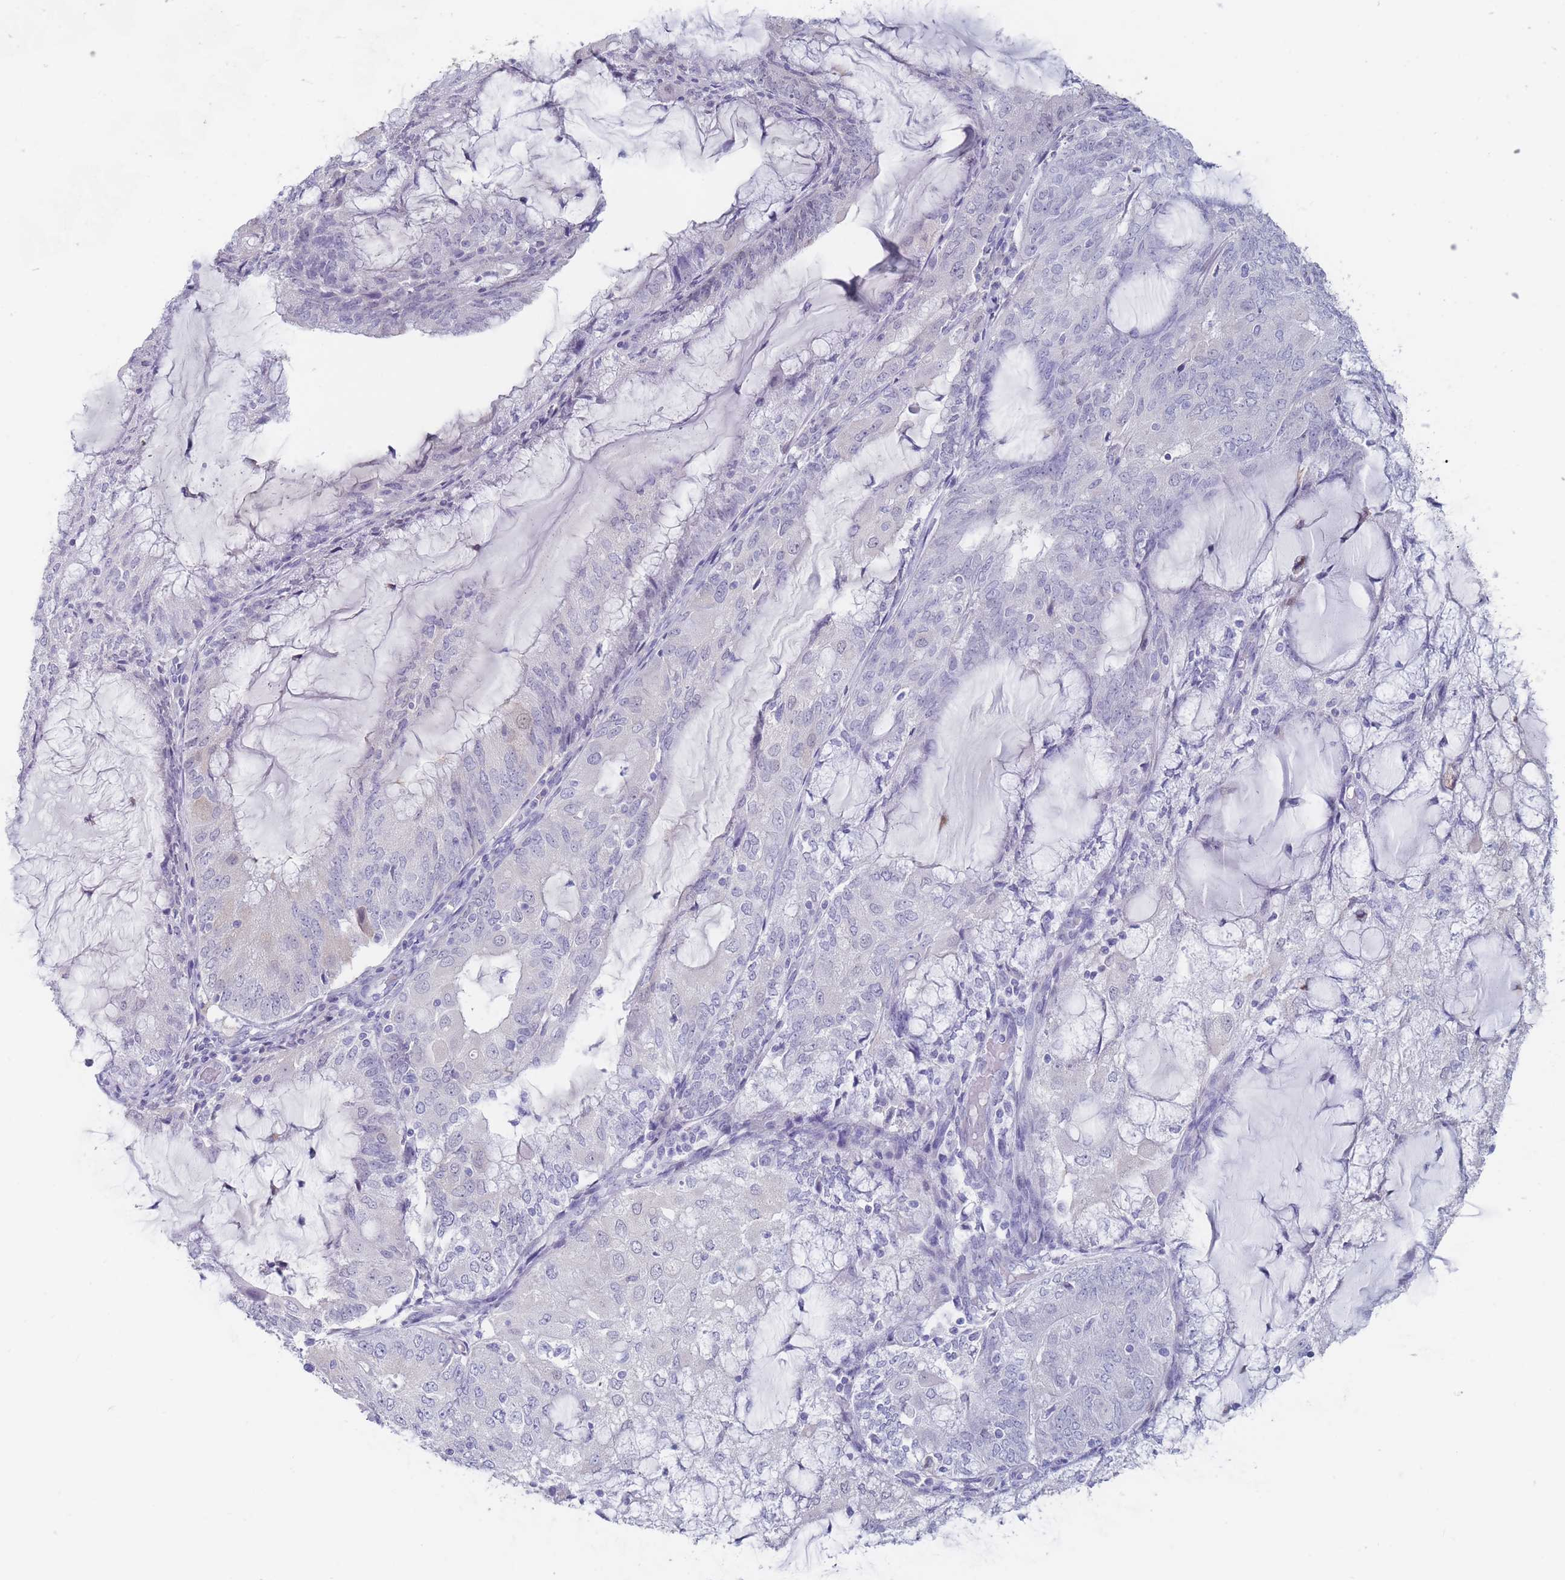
{"staining": {"intensity": "negative", "quantity": "none", "location": "none"}, "tissue": "endometrial cancer", "cell_type": "Tumor cells", "image_type": "cancer", "snomed": [{"axis": "morphology", "description": "Adenocarcinoma, NOS"}, {"axis": "topography", "description": "Endometrium"}], "caption": "A high-resolution micrograph shows immunohistochemistry (IHC) staining of endometrial adenocarcinoma, which demonstrates no significant staining in tumor cells.", "gene": "CYP51A1", "patient": {"sex": "female", "age": 81}}